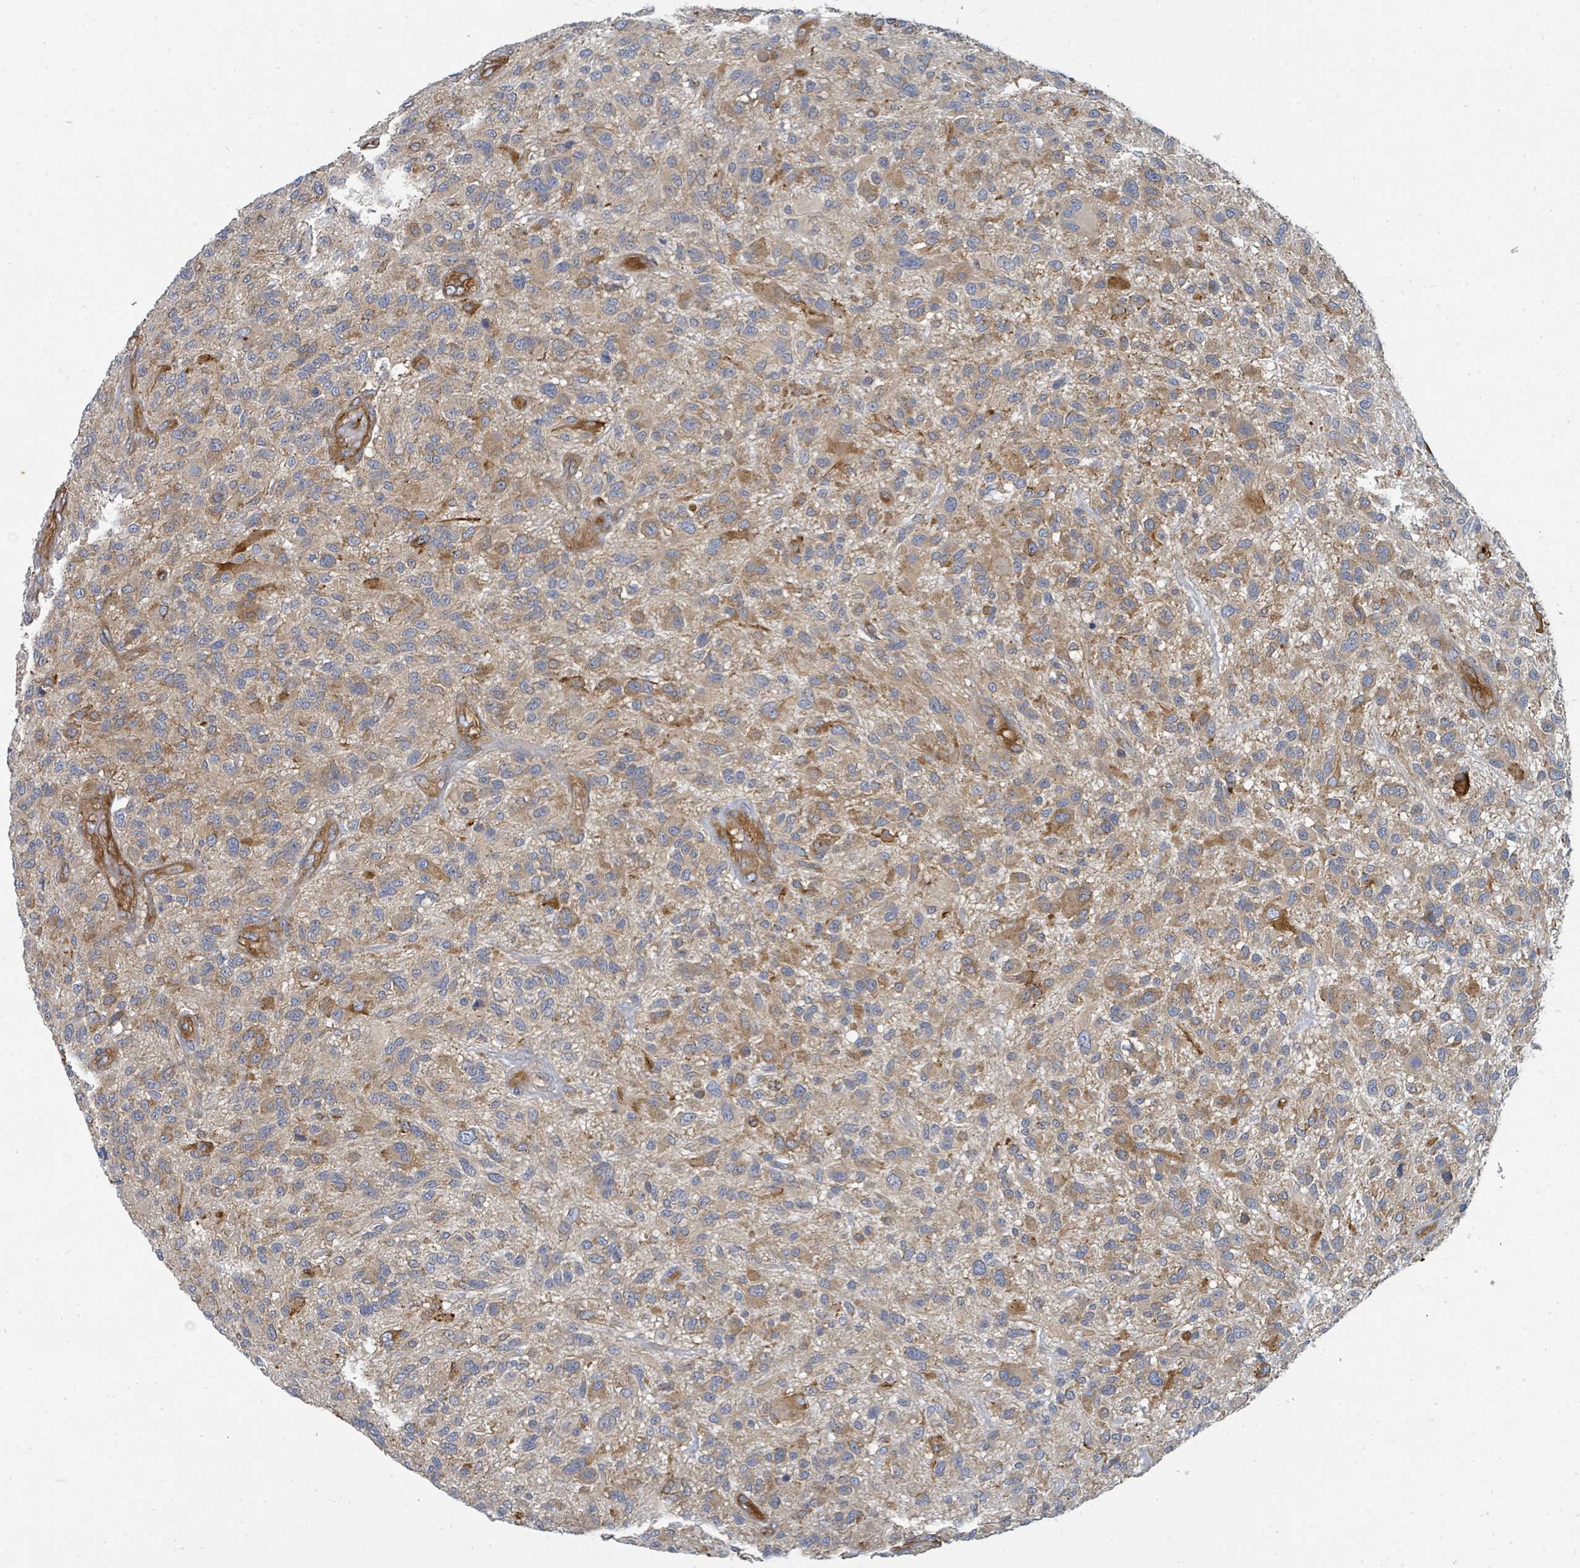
{"staining": {"intensity": "weak", "quantity": ">75%", "location": "cytoplasmic/membranous"}, "tissue": "glioma", "cell_type": "Tumor cells", "image_type": "cancer", "snomed": [{"axis": "morphology", "description": "Glioma, malignant, High grade"}, {"axis": "topography", "description": "Brain"}], "caption": "This photomicrograph reveals glioma stained with immunohistochemistry (IHC) to label a protein in brown. The cytoplasmic/membranous of tumor cells show weak positivity for the protein. Nuclei are counter-stained blue.", "gene": "BOLA2B", "patient": {"sex": "male", "age": 47}}